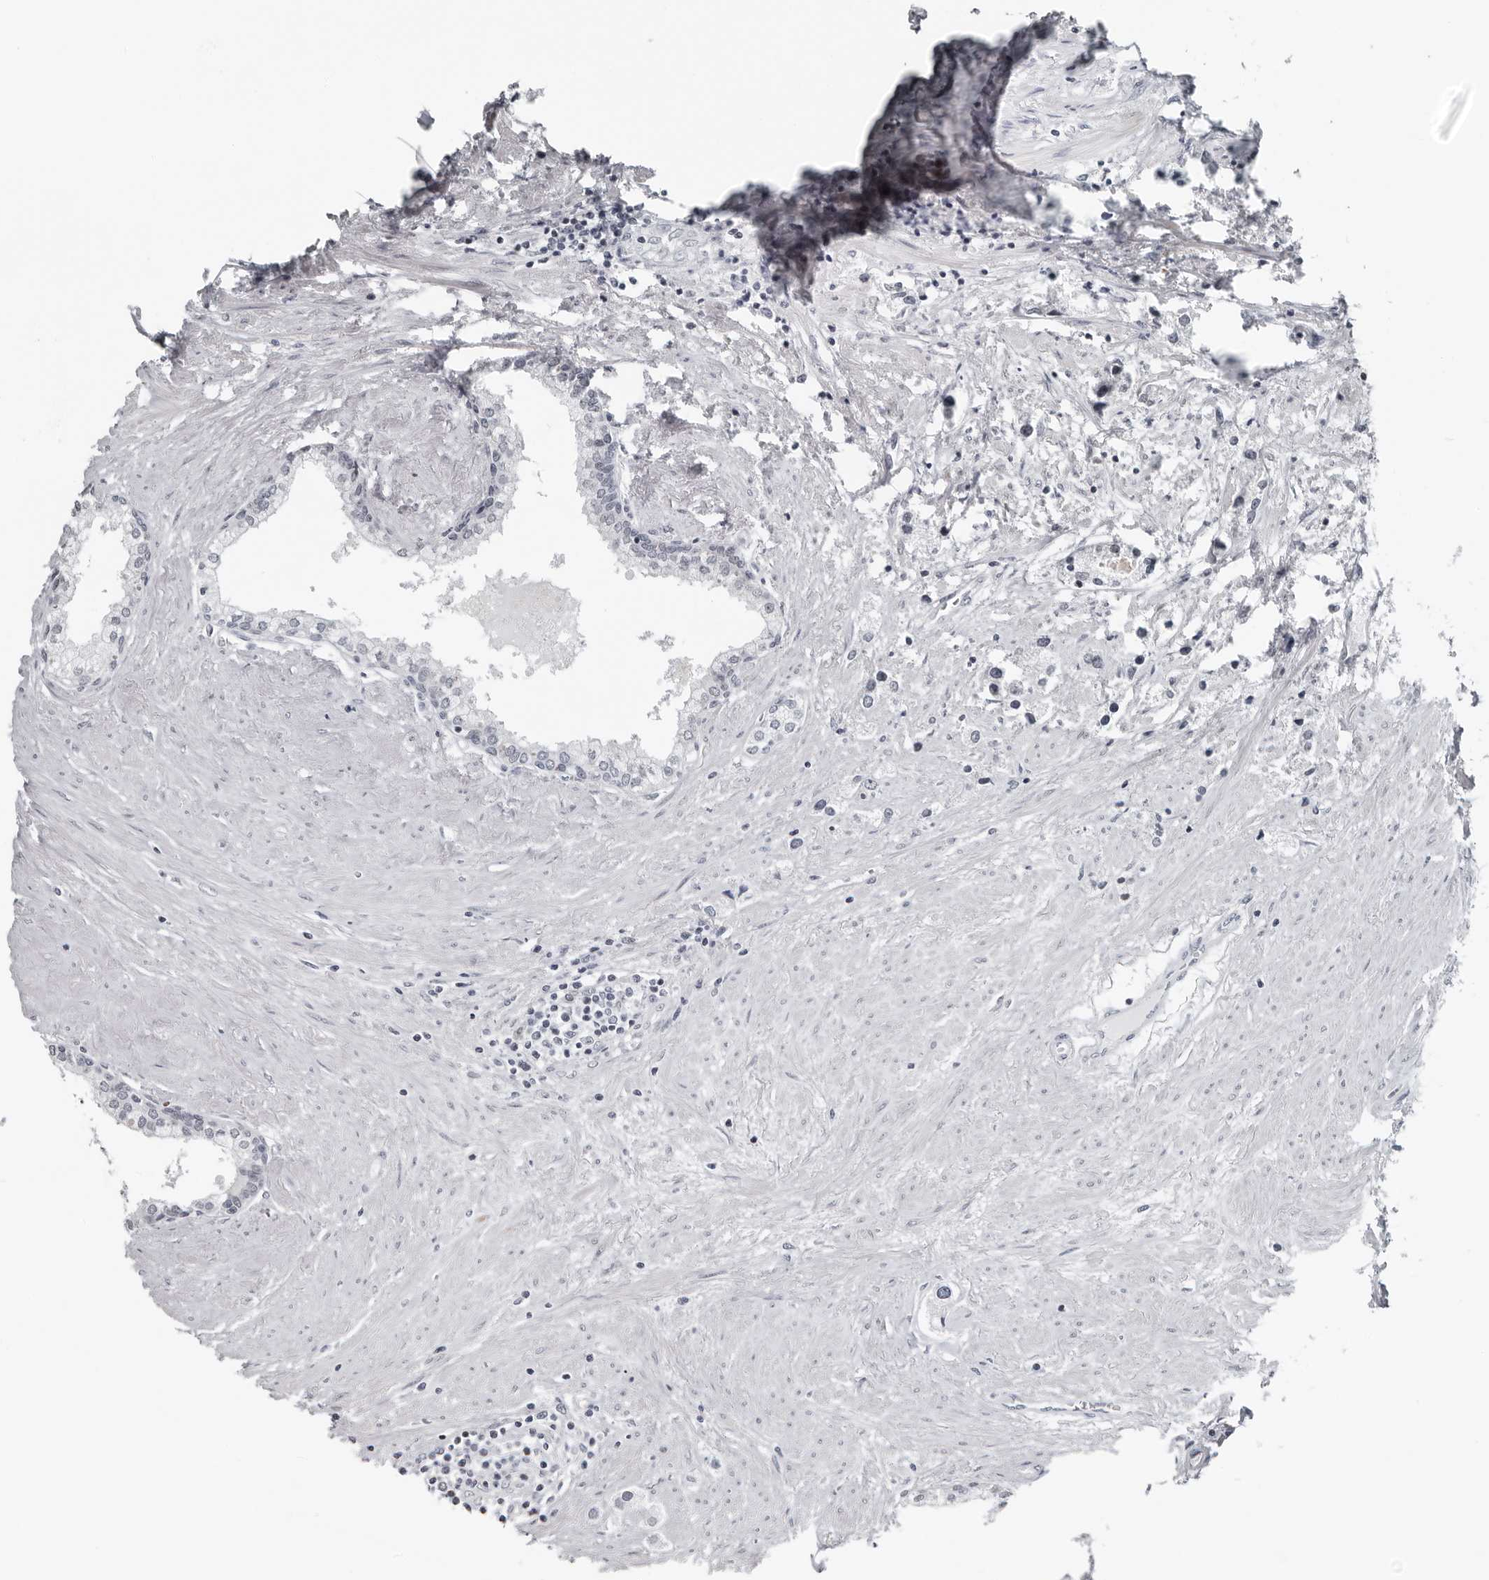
{"staining": {"intensity": "negative", "quantity": "none", "location": "none"}, "tissue": "prostate cancer", "cell_type": "Tumor cells", "image_type": "cancer", "snomed": [{"axis": "morphology", "description": "Adenocarcinoma, High grade"}, {"axis": "topography", "description": "Prostate"}], "caption": "IHC of prostate cancer (adenocarcinoma (high-grade)) reveals no positivity in tumor cells.", "gene": "PPP1R42", "patient": {"sex": "male", "age": 66}}